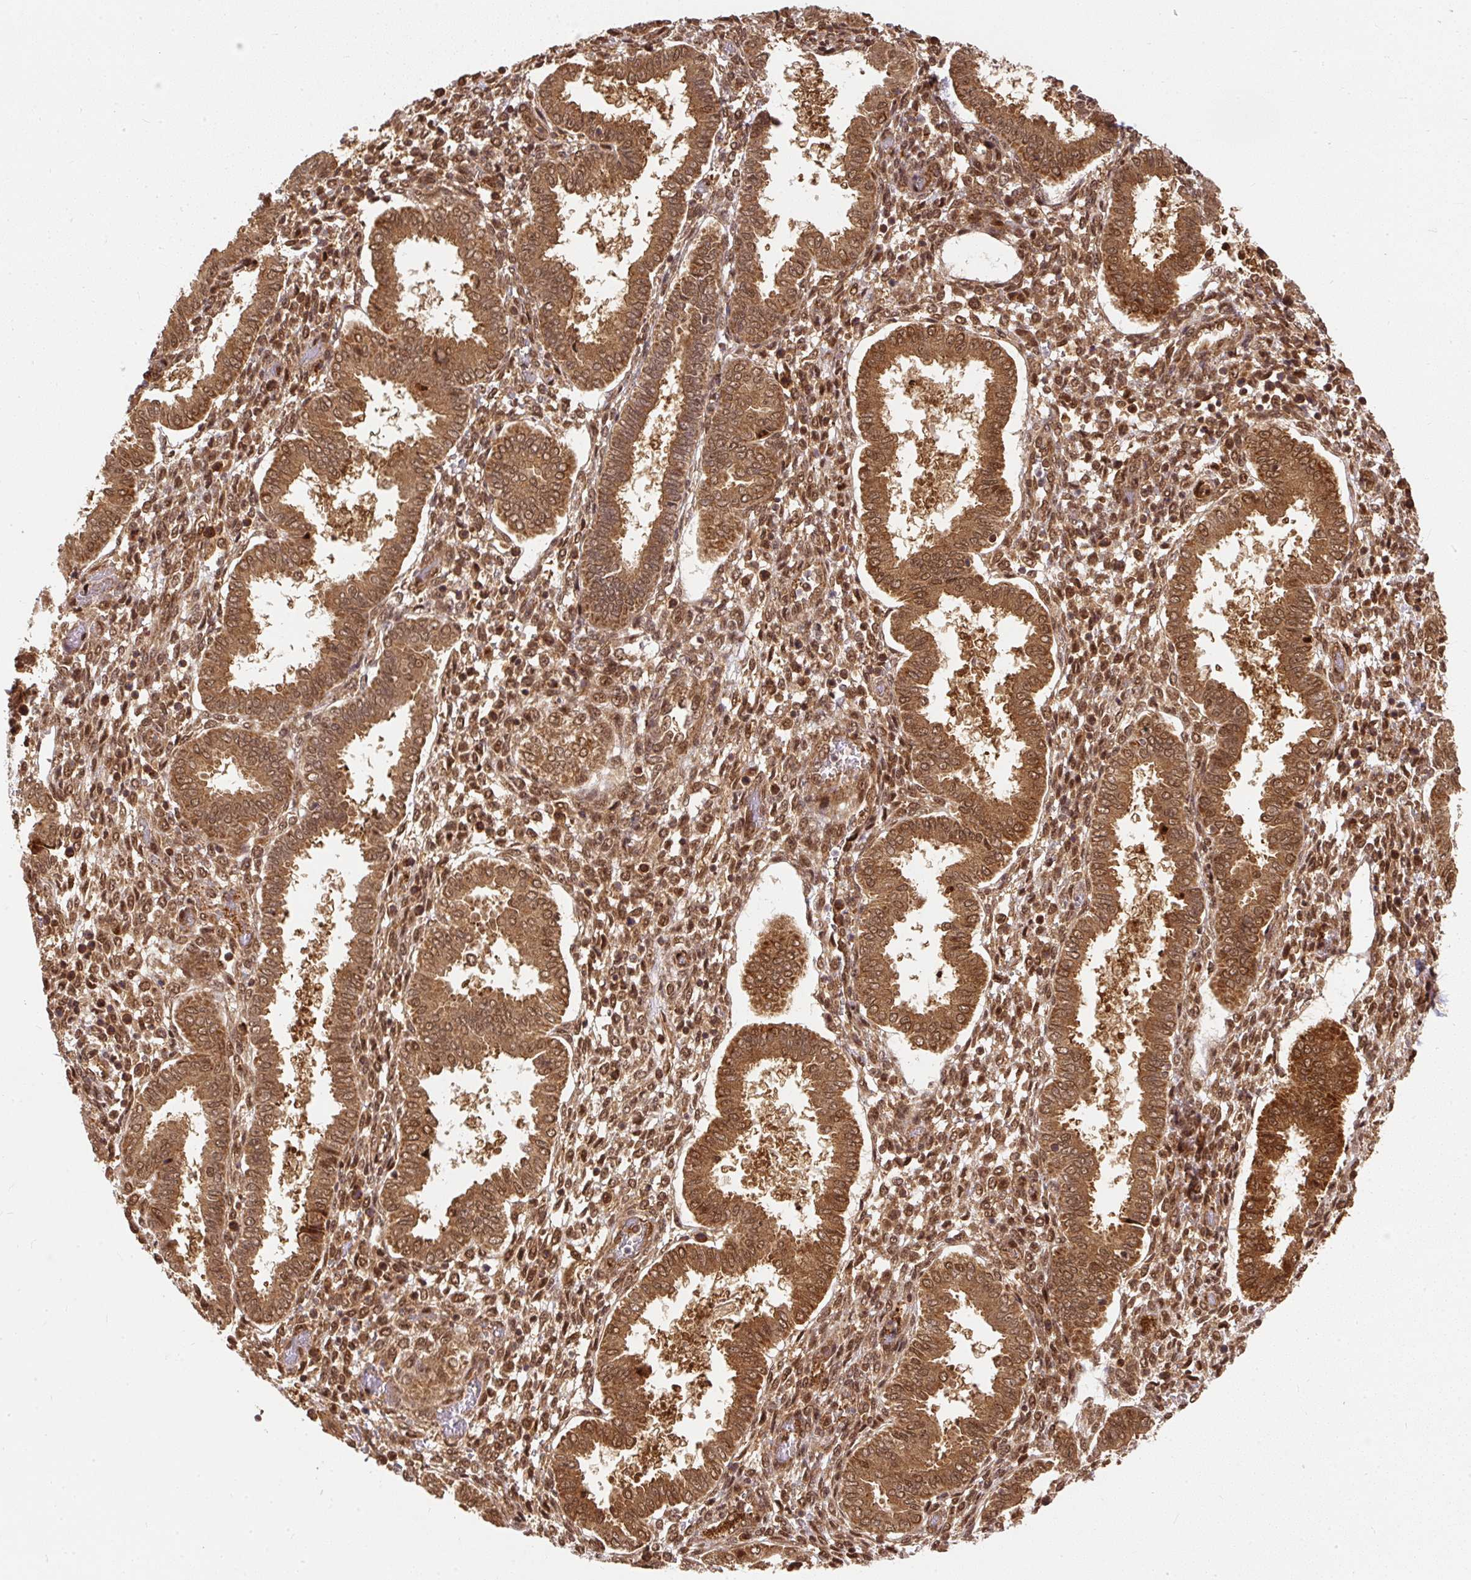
{"staining": {"intensity": "moderate", "quantity": ">75%", "location": "cytoplasmic/membranous,nuclear"}, "tissue": "endometrium", "cell_type": "Cells in endometrial stroma", "image_type": "normal", "snomed": [{"axis": "morphology", "description": "Normal tissue, NOS"}, {"axis": "topography", "description": "Endometrium"}], "caption": "Human endometrium stained for a protein (brown) displays moderate cytoplasmic/membranous,nuclear positive expression in about >75% of cells in endometrial stroma.", "gene": "PSMD1", "patient": {"sex": "female", "age": 24}}